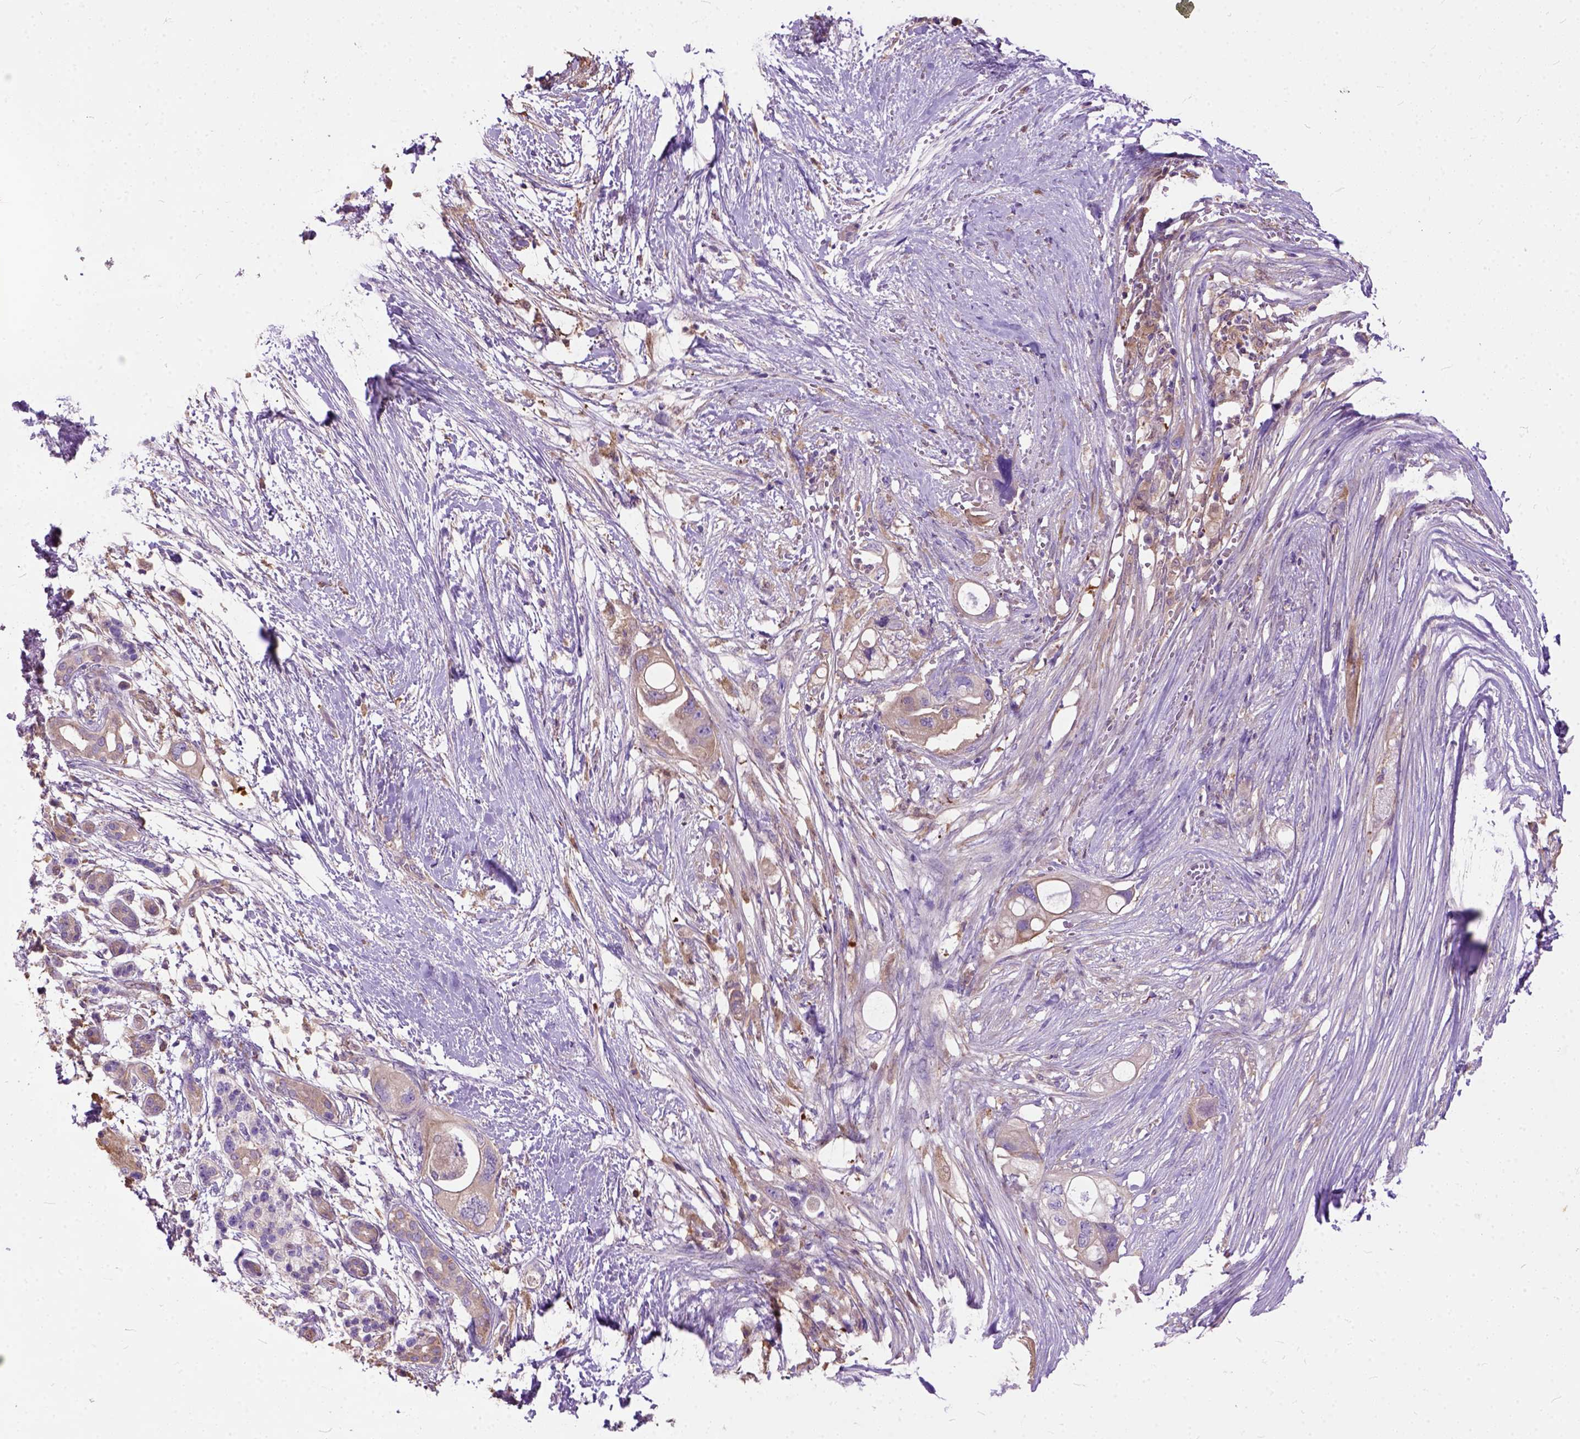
{"staining": {"intensity": "weak", "quantity": ">75%", "location": "cytoplasmic/membranous"}, "tissue": "pancreatic cancer", "cell_type": "Tumor cells", "image_type": "cancer", "snomed": [{"axis": "morphology", "description": "Adenocarcinoma, NOS"}, {"axis": "topography", "description": "Pancreas"}], "caption": "DAB immunohistochemical staining of human adenocarcinoma (pancreatic) shows weak cytoplasmic/membranous protein positivity in approximately >75% of tumor cells.", "gene": "SEMA4F", "patient": {"sex": "female", "age": 72}}